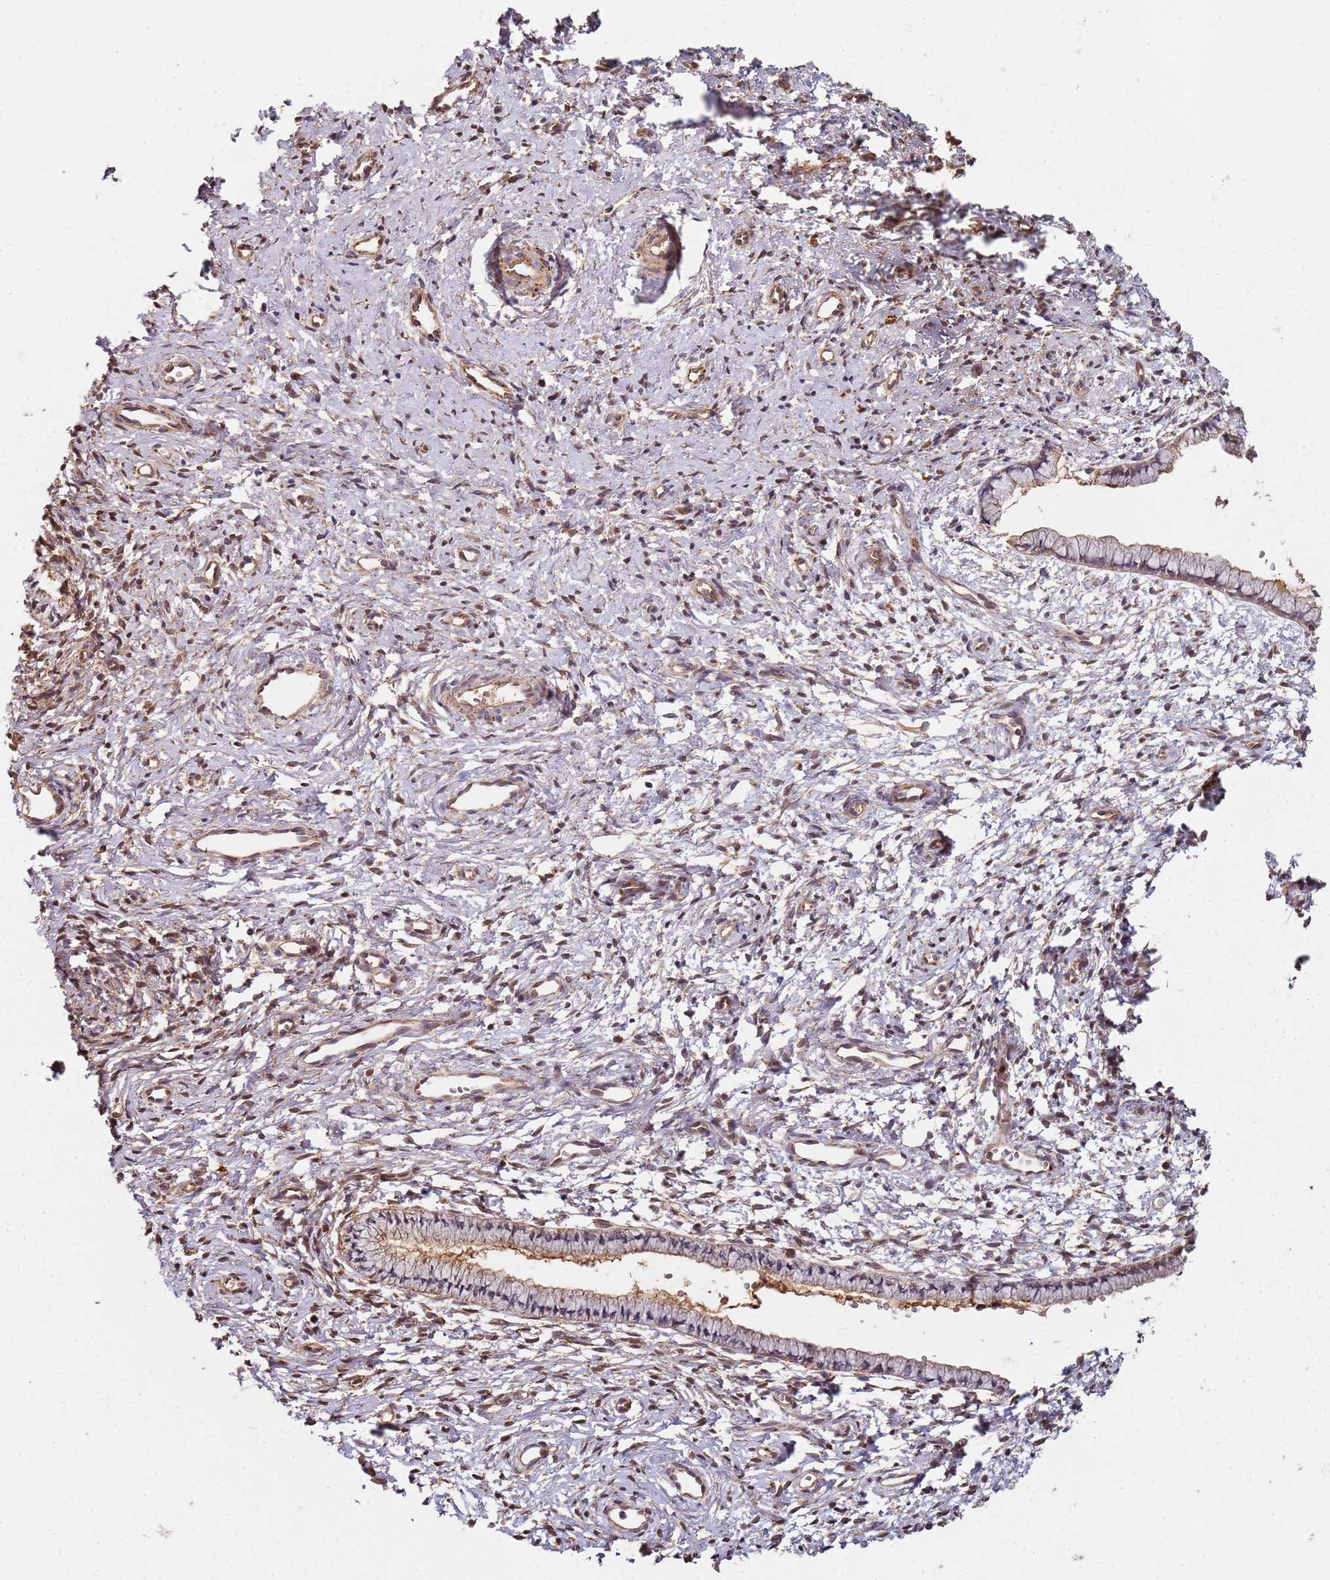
{"staining": {"intensity": "moderate", "quantity": "25%-75%", "location": "cytoplasmic/membranous"}, "tissue": "cervix", "cell_type": "Glandular cells", "image_type": "normal", "snomed": [{"axis": "morphology", "description": "Normal tissue, NOS"}, {"axis": "topography", "description": "Cervix"}], "caption": "IHC of benign human cervix exhibits medium levels of moderate cytoplasmic/membranous staining in about 25%-75% of glandular cells. (DAB (3,3'-diaminobenzidine) = brown stain, brightfield microscopy at high magnification).", "gene": "SCGB2B2", "patient": {"sex": "female", "age": 57}}